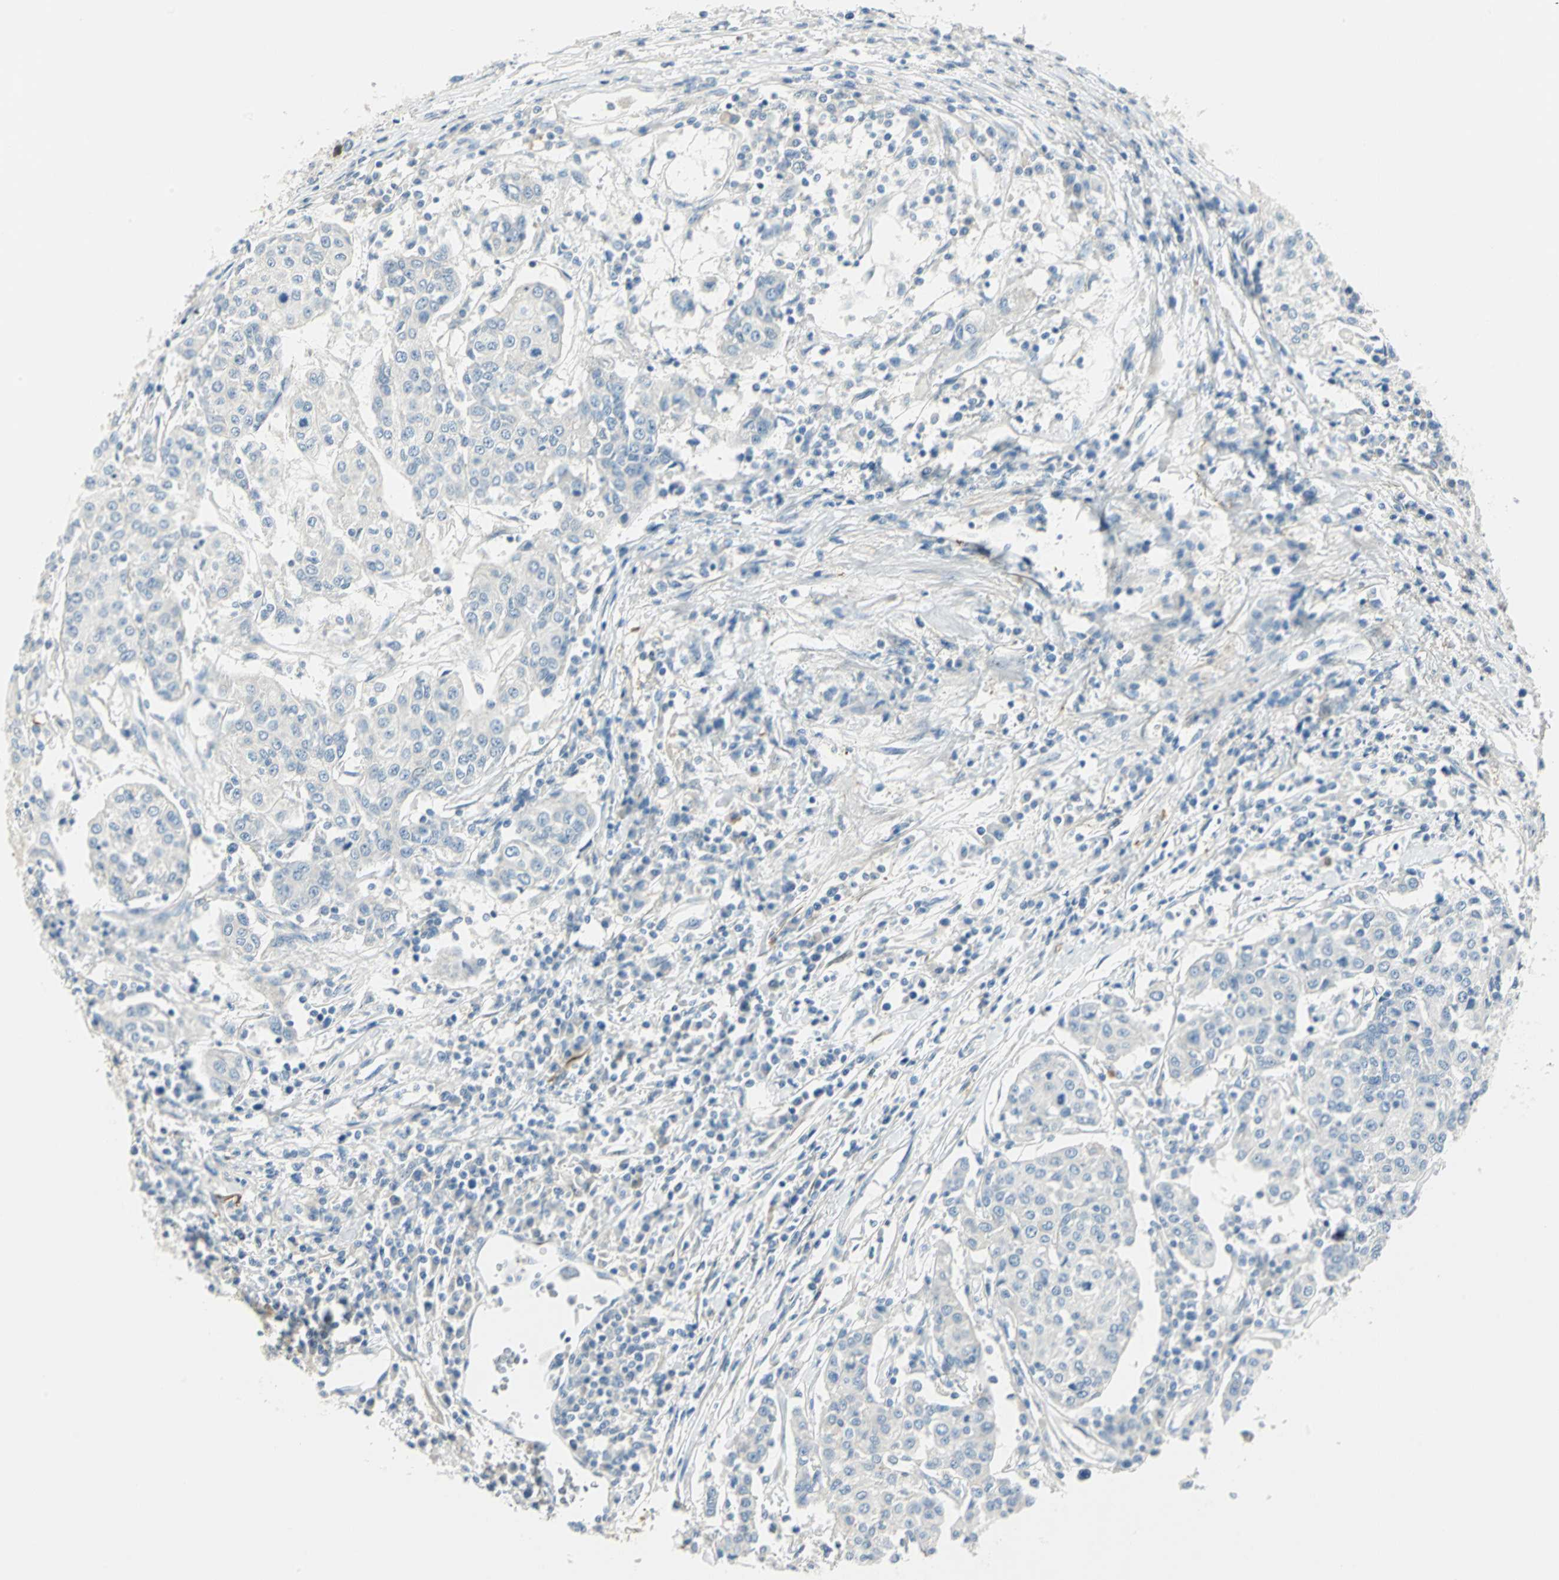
{"staining": {"intensity": "negative", "quantity": "none", "location": "none"}, "tissue": "urothelial cancer", "cell_type": "Tumor cells", "image_type": "cancer", "snomed": [{"axis": "morphology", "description": "Urothelial carcinoma, High grade"}, {"axis": "topography", "description": "Urinary bladder"}], "caption": "Photomicrograph shows no protein positivity in tumor cells of urothelial carcinoma (high-grade) tissue. (Brightfield microscopy of DAB (3,3'-diaminobenzidine) immunohistochemistry at high magnification).", "gene": "UCHL1", "patient": {"sex": "female", "age": 85}}